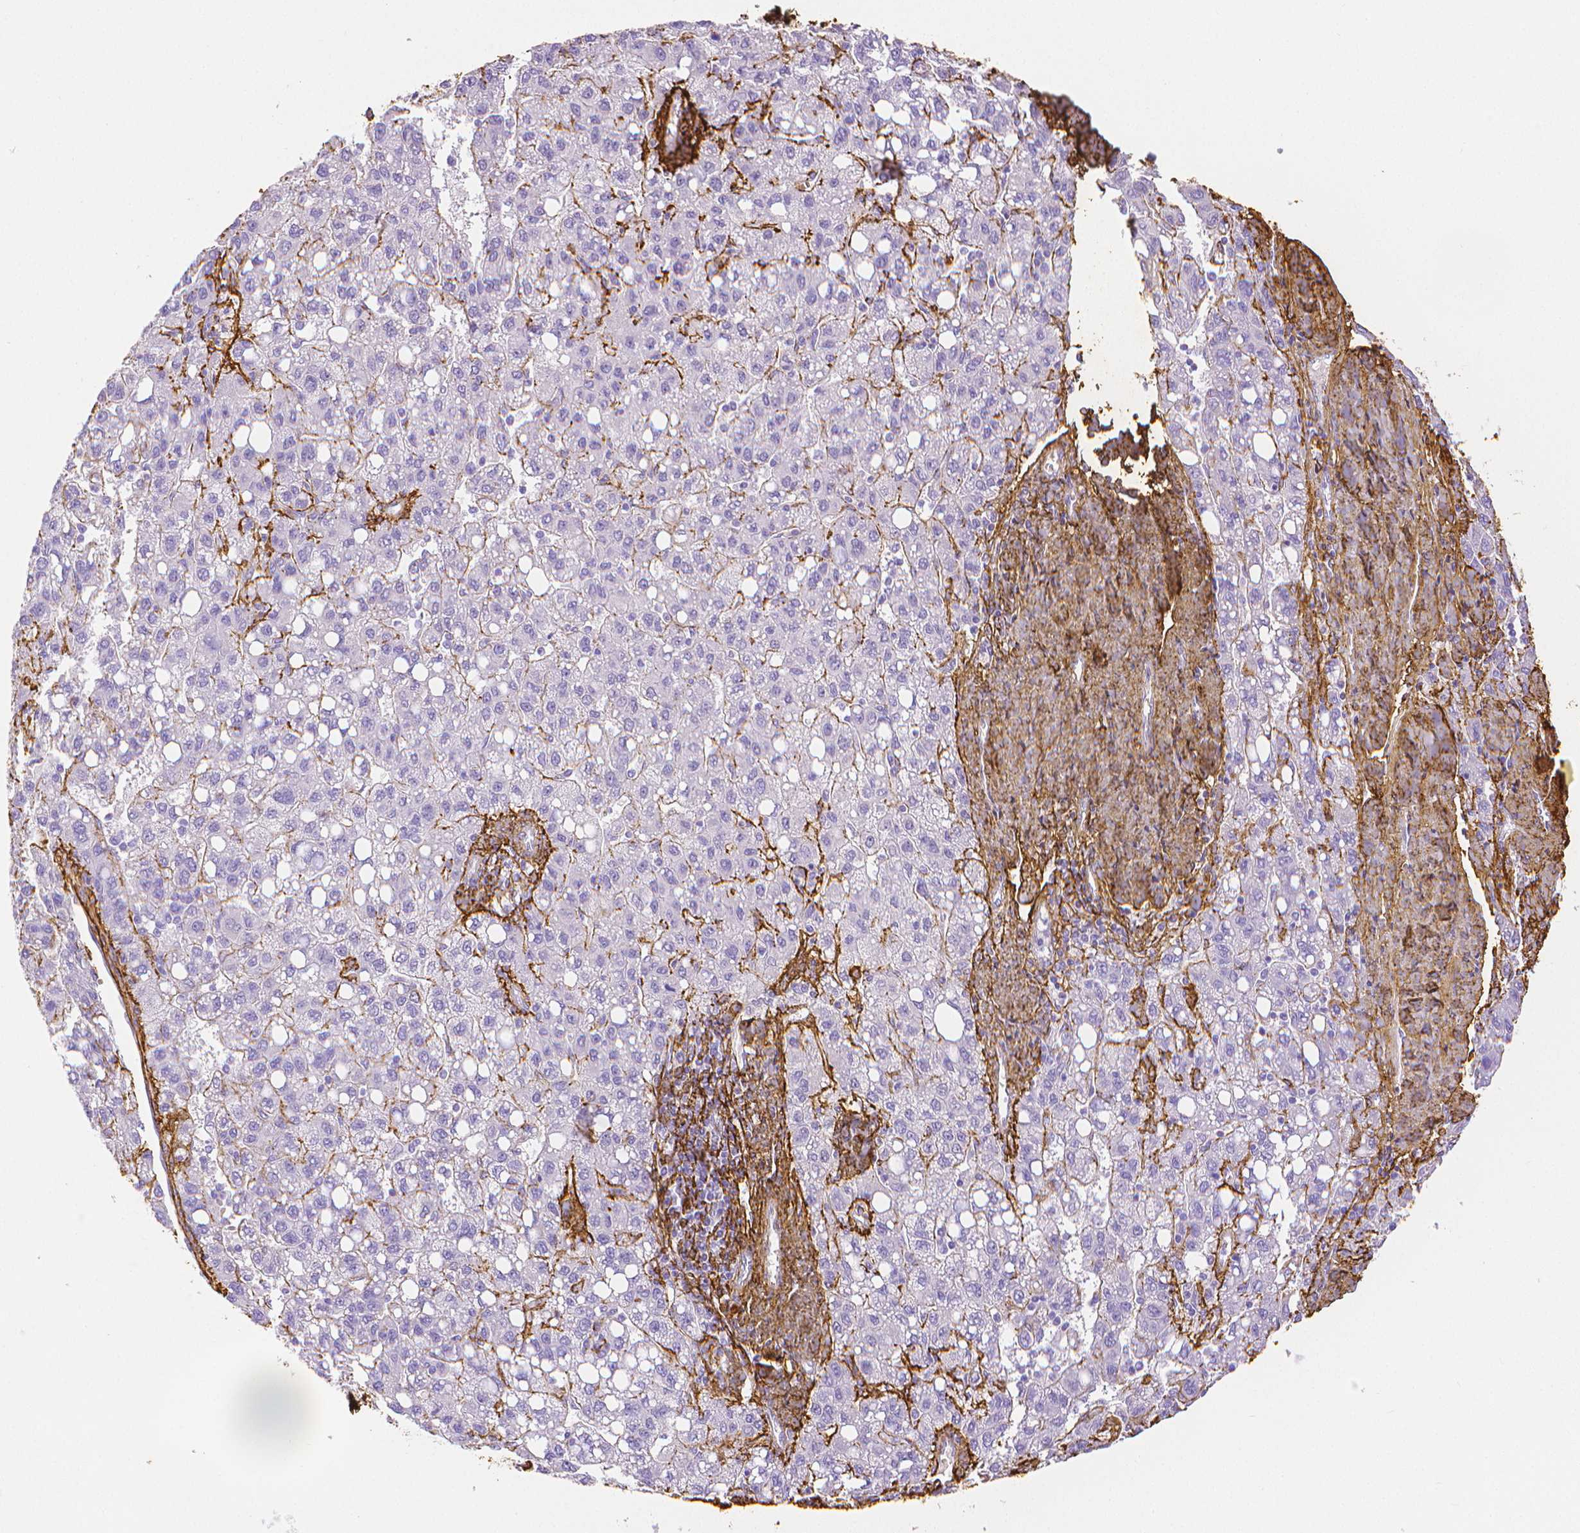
{"staining": {"intensity": "negative", "quantity": "none", "location": "none"}, "tissue": "liver cancer", "cell_type": "Tumor cells", "image_type": "cancer", "snomed": [{"axis": "morphology", "description": "Carcinoma, Hepatocellular, NOS"}, {"axis": "topography", "description": "Liver"}], "caption": "DAB (3,3'-diaminobenzidine) immunohistochemical staining of liver cancer shows no significant positivity in tumor cells. (DAB (3,3'-diaminobenzidine) IHC with hematoxylin counter stain).", "gene": "FBN1", "patient": {"sex": "female", "age": 82}}